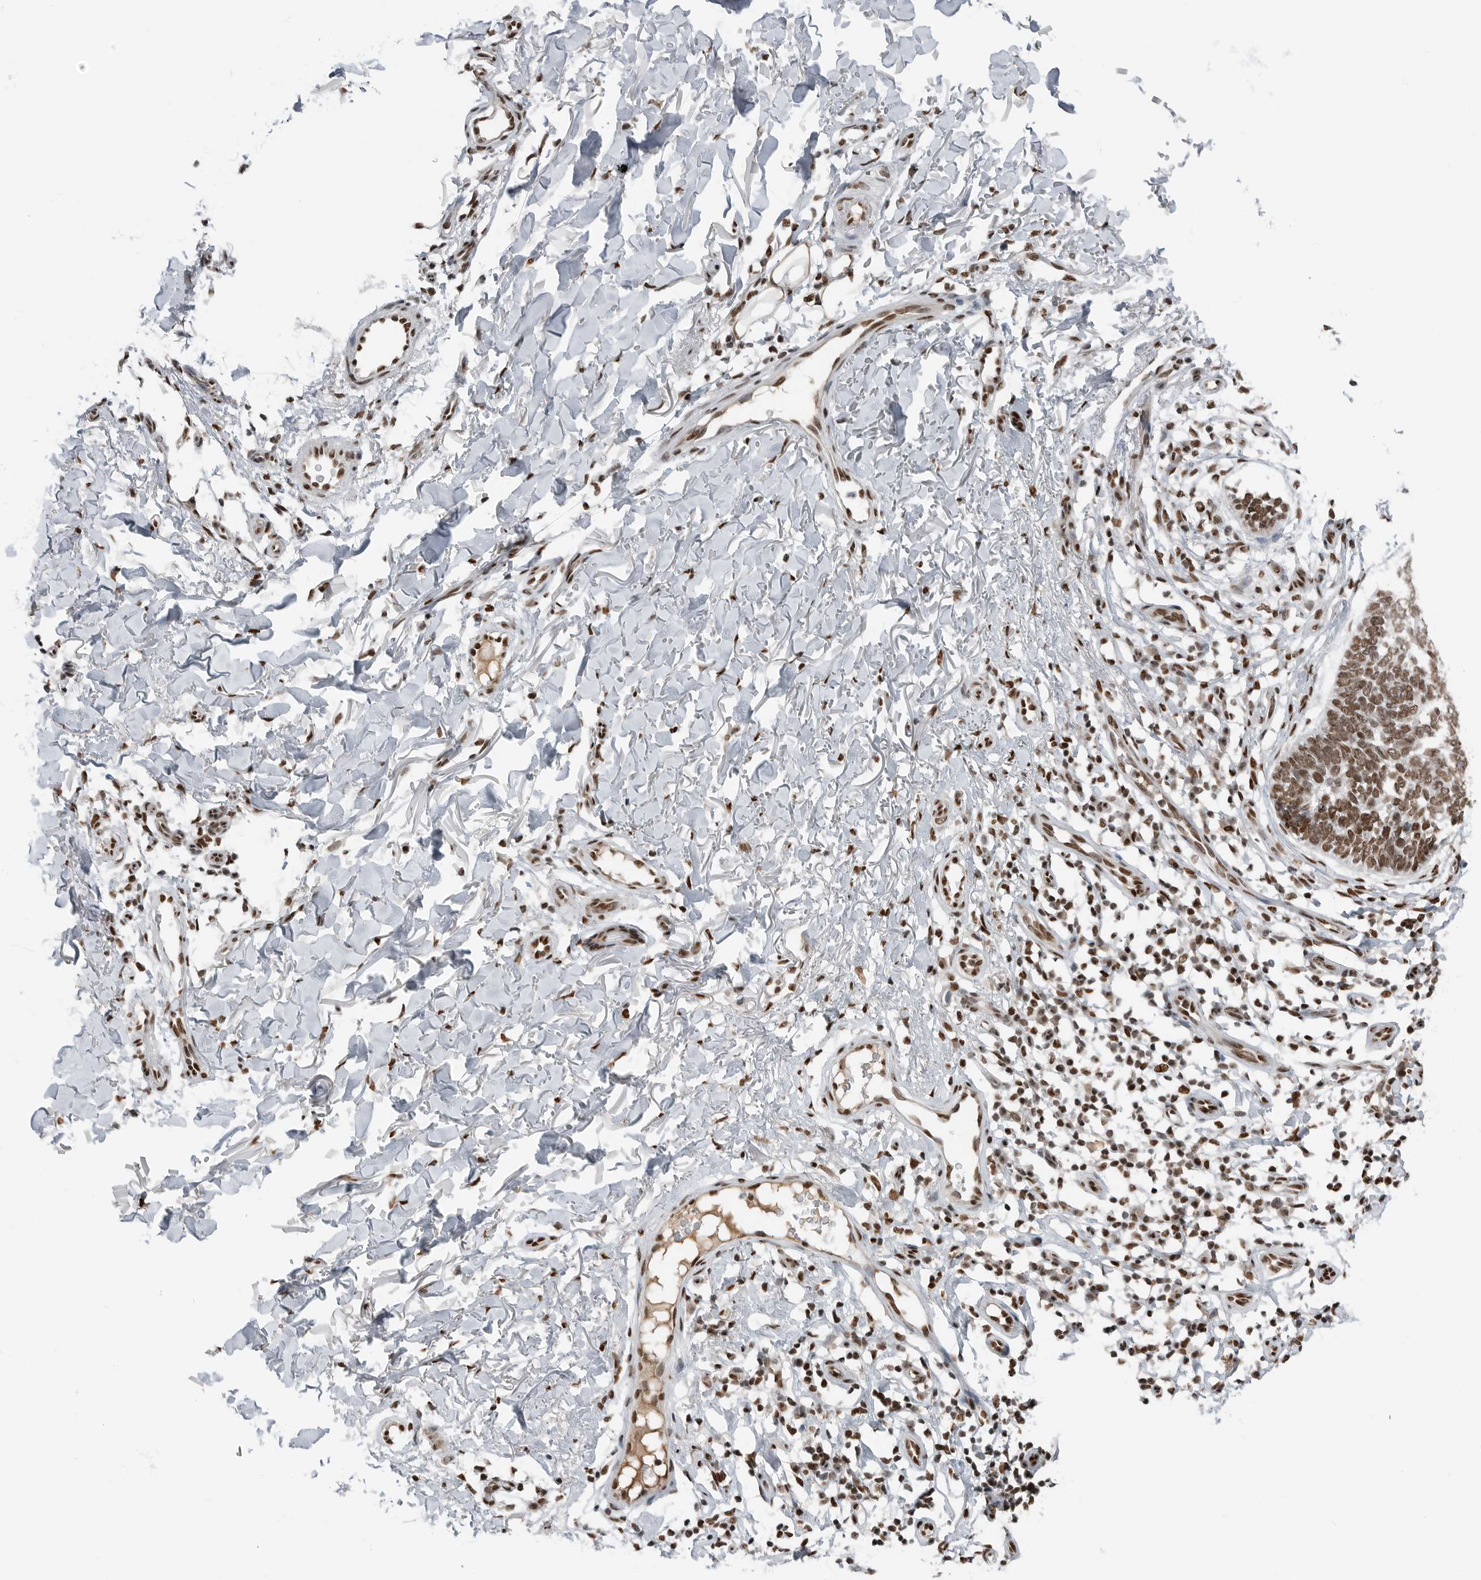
{"staining": {"intensity": "moderate", "quantity": ">75%", "location": "nuclear"}, "tissue": "skin cancer", "cell_type": "Tumor cells", "image_type": "cancer", "snomed": [{"axis": "morphology", "description": "Normal tissue, NOS"}, {"axis": "morphology", "description": "Basal cell carcinoma"}, {"axis": "topography", "description": "Skin"}], "caption": "About >75% of tumor cells in human skin cancer (basal cell carcinoma) exhibit moderate nuclear protein expression as visualized by brown immunohistochemical staining.", "gene": "BLZF1", "patient": {"sex": "male", "age": 77}}